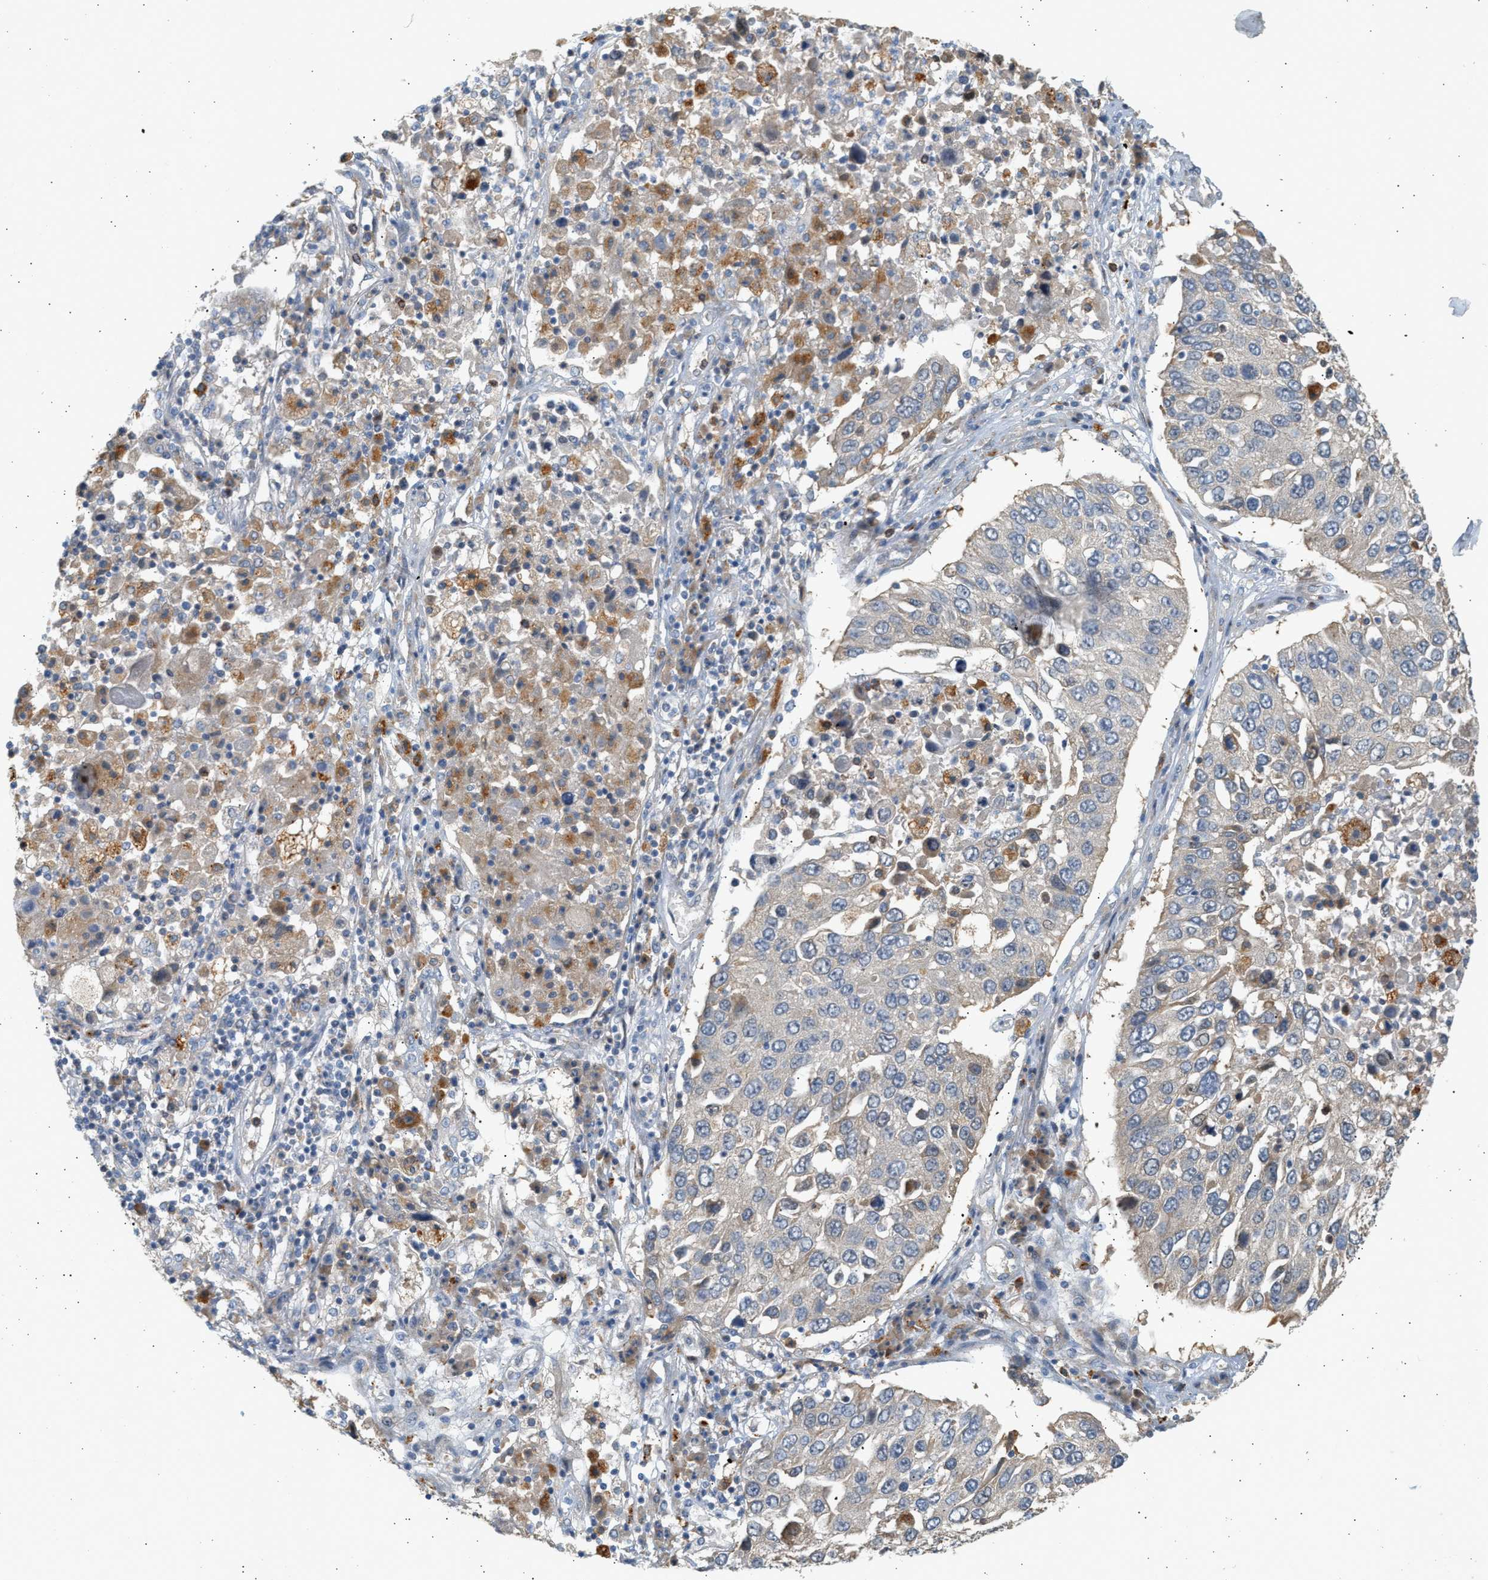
{"staining": {"intensity": "weak", "quantity": "<25%", "location": "cytoplasmic/membranous"}, "tissue": "lung cancer", "cell_type": "Tumor cells", "image_type": "cancer", "snomed": [{"axis": "morphology", "description": "Squamous cell carcinoma, NOS"}, {"axis": "topography", "description": "Lung"}], "caption": "Tumor cells are negative for protein expression in human lung cancer (squamous cell carcinoma).", "gene": "ENTHD1", "patient": {"sex": "male", "age": 65}}